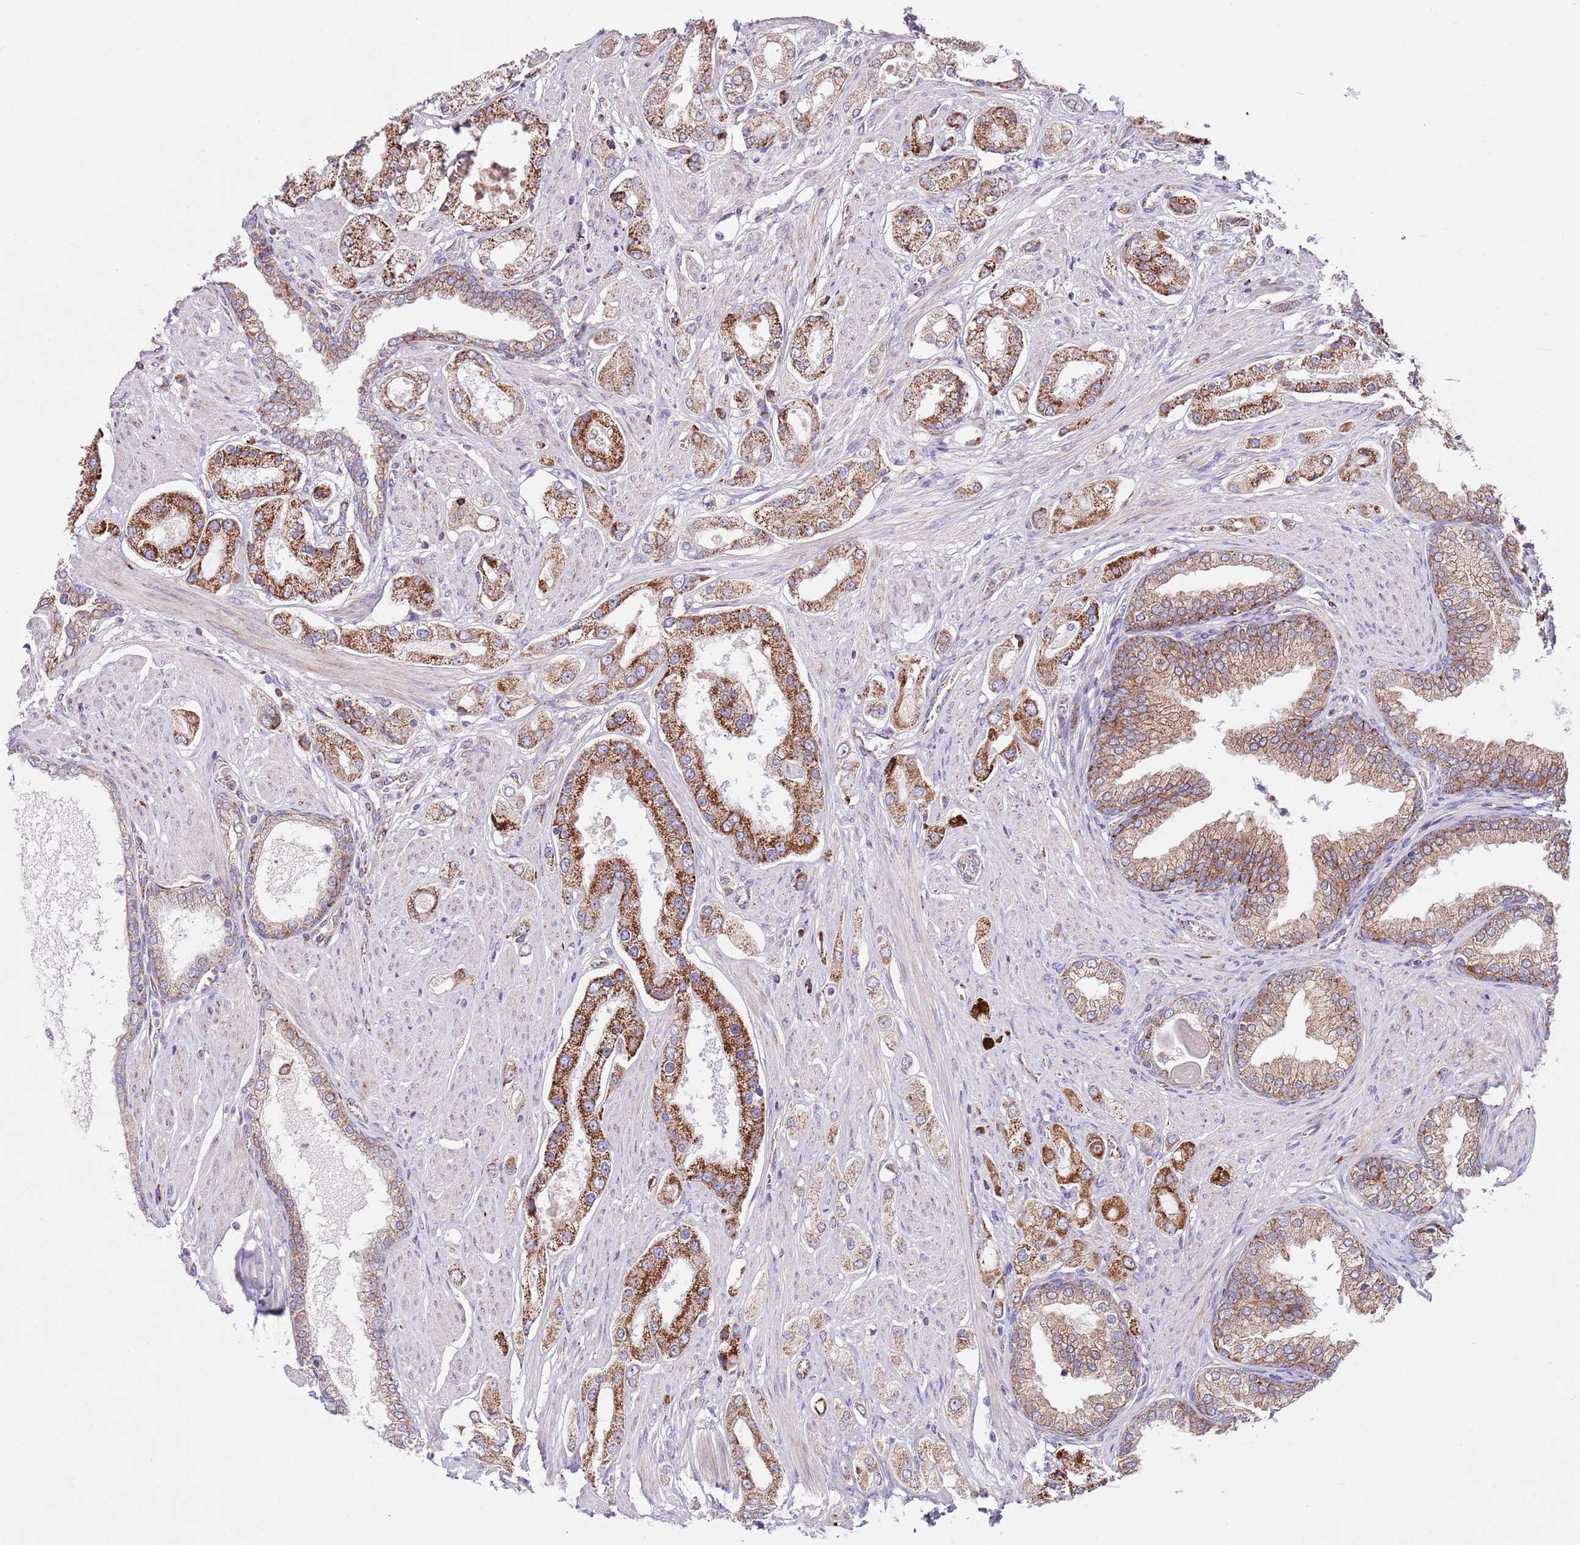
{"staining": {"intensity": "moderate", "quantity": ">75%", "location": "cytoplasmic/membranous"}, "tissue": "prostate cancer", "cell_type": "Tumor cells", "image_type": "cancer", "snomed": [{"axis": "morphology", "description": "Adenocarcinoma, High grade"}, {"axis": "topography", "description": "Prostate"}], "caption": "IHC of prostate cancer (adenocarcinoma (high-grade)) reveals medium levels of moderate cytoplasmic/membranous expression in about >75% of tumor cells.", "gene": "HECTD4", "patient": {"sex": "male", "age": 68}}